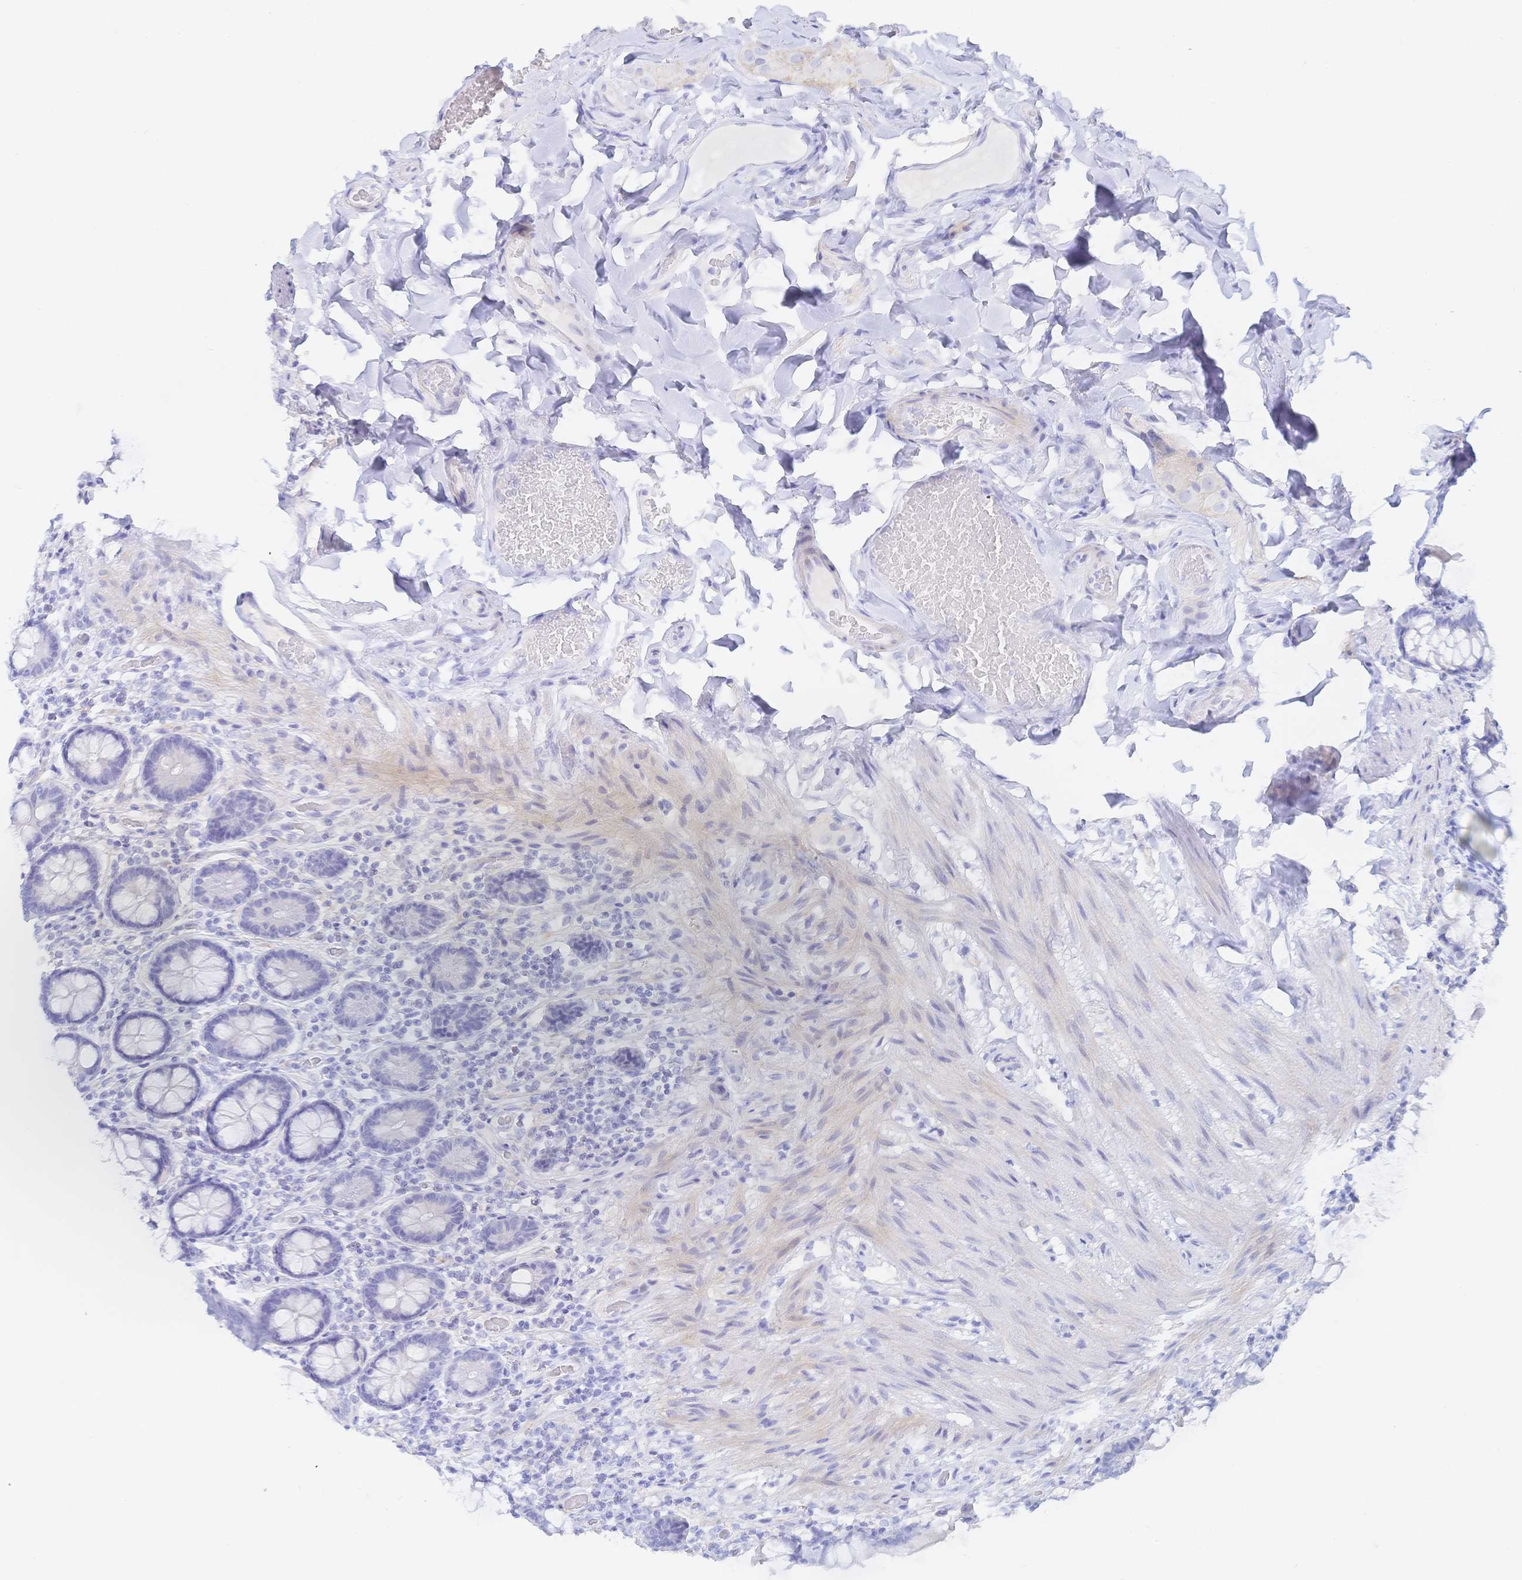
{"staining": {"intensity": "negative", "quantity": "none", "location": "none"}, "tissue": "small intestine", "cell_type": "Glandular cells", "image_type": "normal", "snomed": [{"axis": "morphology", "description": "Normal tissue, NOS"}, {"axis": "topography", "description": "Small intestine"}], "caption": "A photomicrograph of small intestine stained for a protein shows no brown staining in glandular cells. (Stains: DAB (3,3'-diaminobenzidine) immunohistochemistry (IHC) with hematoxylin counter stain, Microscopy: brightfield microscopy at high magnification).", "gene": "KCNH6", "patient": {"sex": "male", "age": 70}}